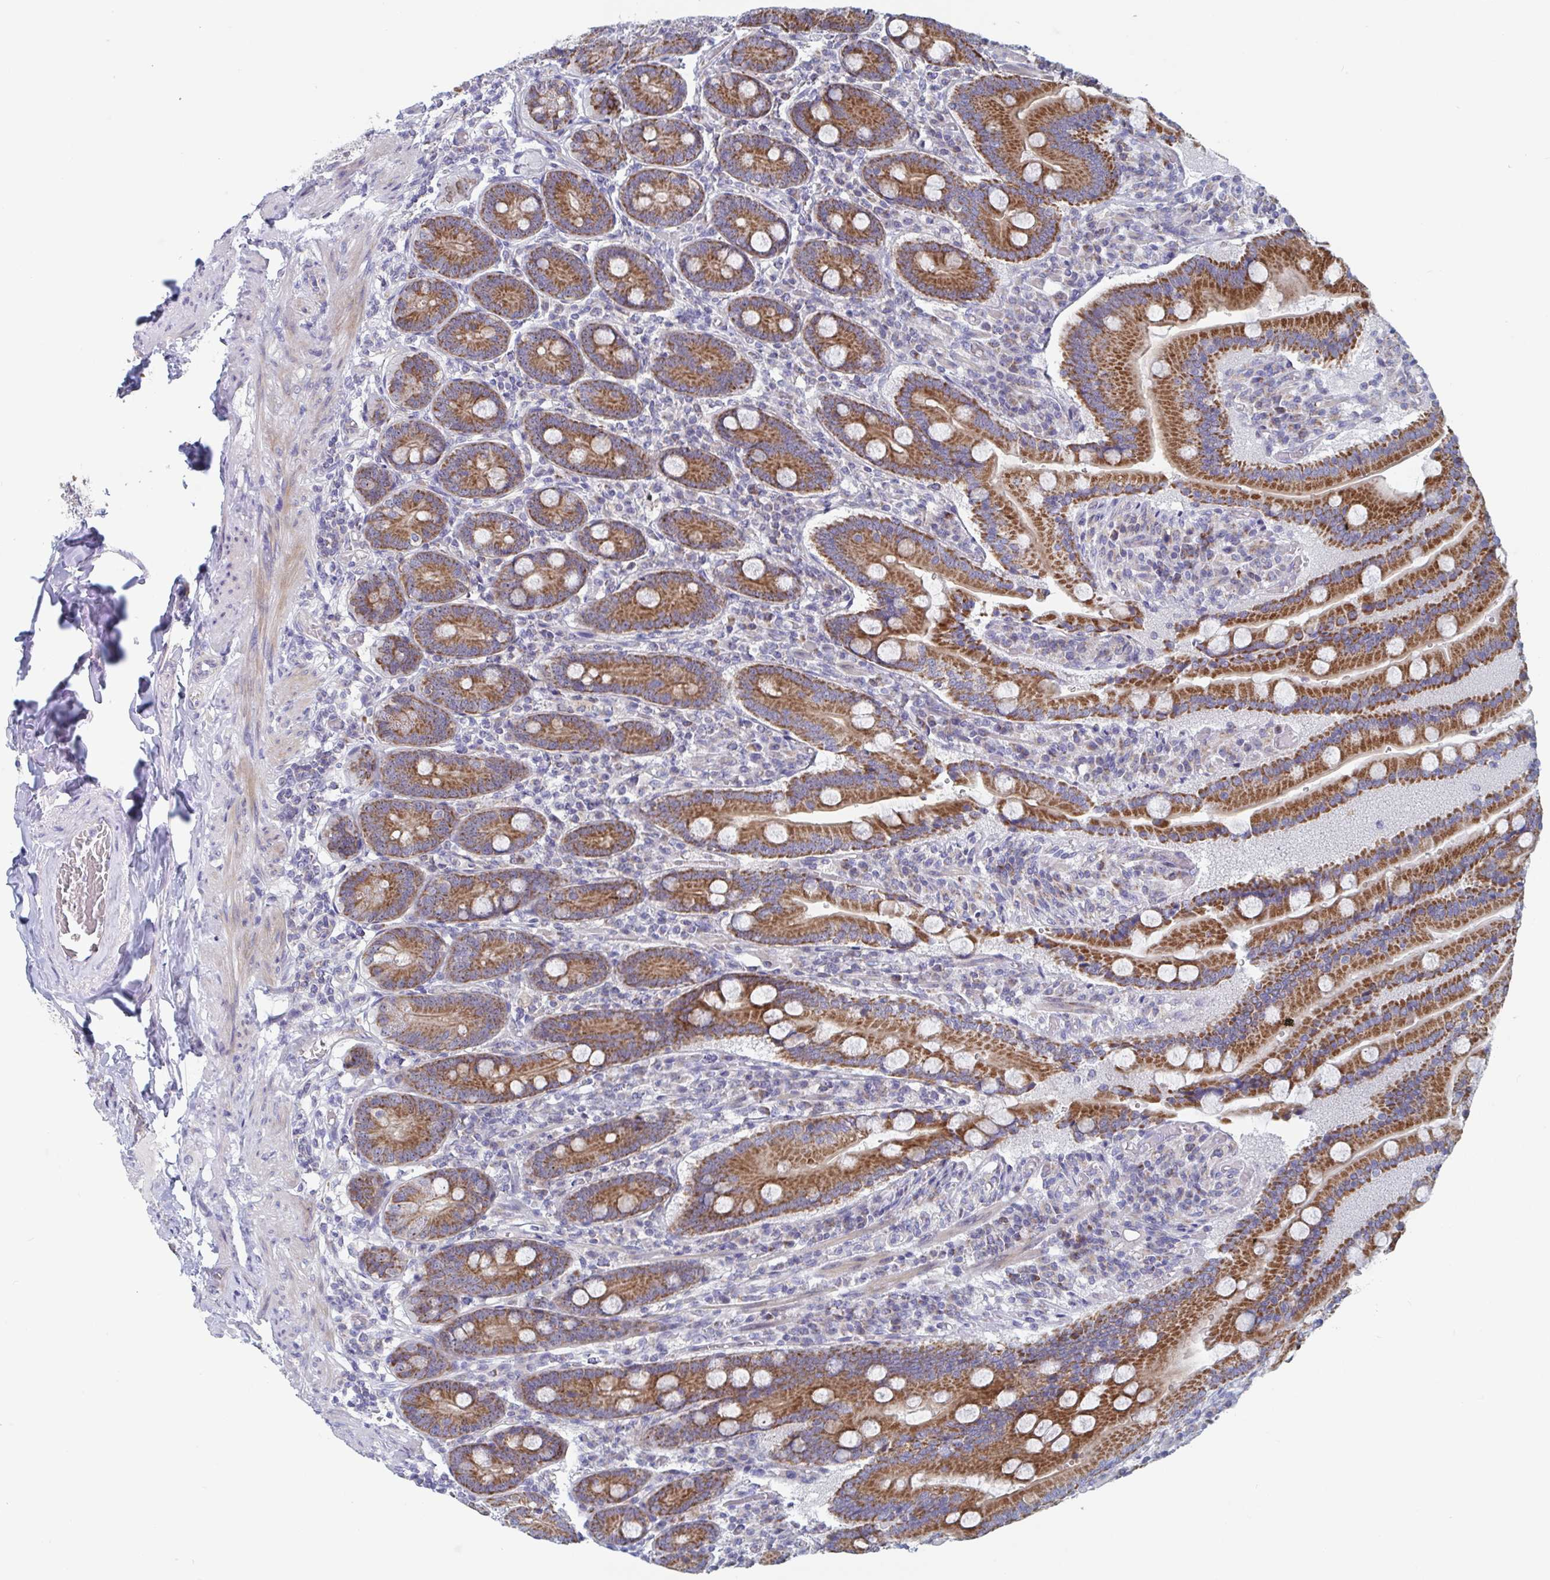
{"staining": {"intensity": "strong", "quantity": ">75%", "location": "cytoplasmic/membranous"}, "tissue": "duodenum", "cell_type": "Glandular cells", "image_type": "normal", "snomed": [{"axis": "morphology", "description": "Normal tissue, NOS"}, {"axis": "topography", "description": "Duodenum"}], "caption": "DAB immunohistochemical staining of benign duodenum reveals strong cytoplasmic/membranous protein staining in approximately >75% of glandular cells. The staining was performed using DAB (3,3'-diaminobenzidine) to visualize the protein expression in brown, while the nuclei were stained in blue with hematoxylin (Magnification: 20x).", "gene": "MRPL53", "patient": {"sex": "female", "age": 62}}